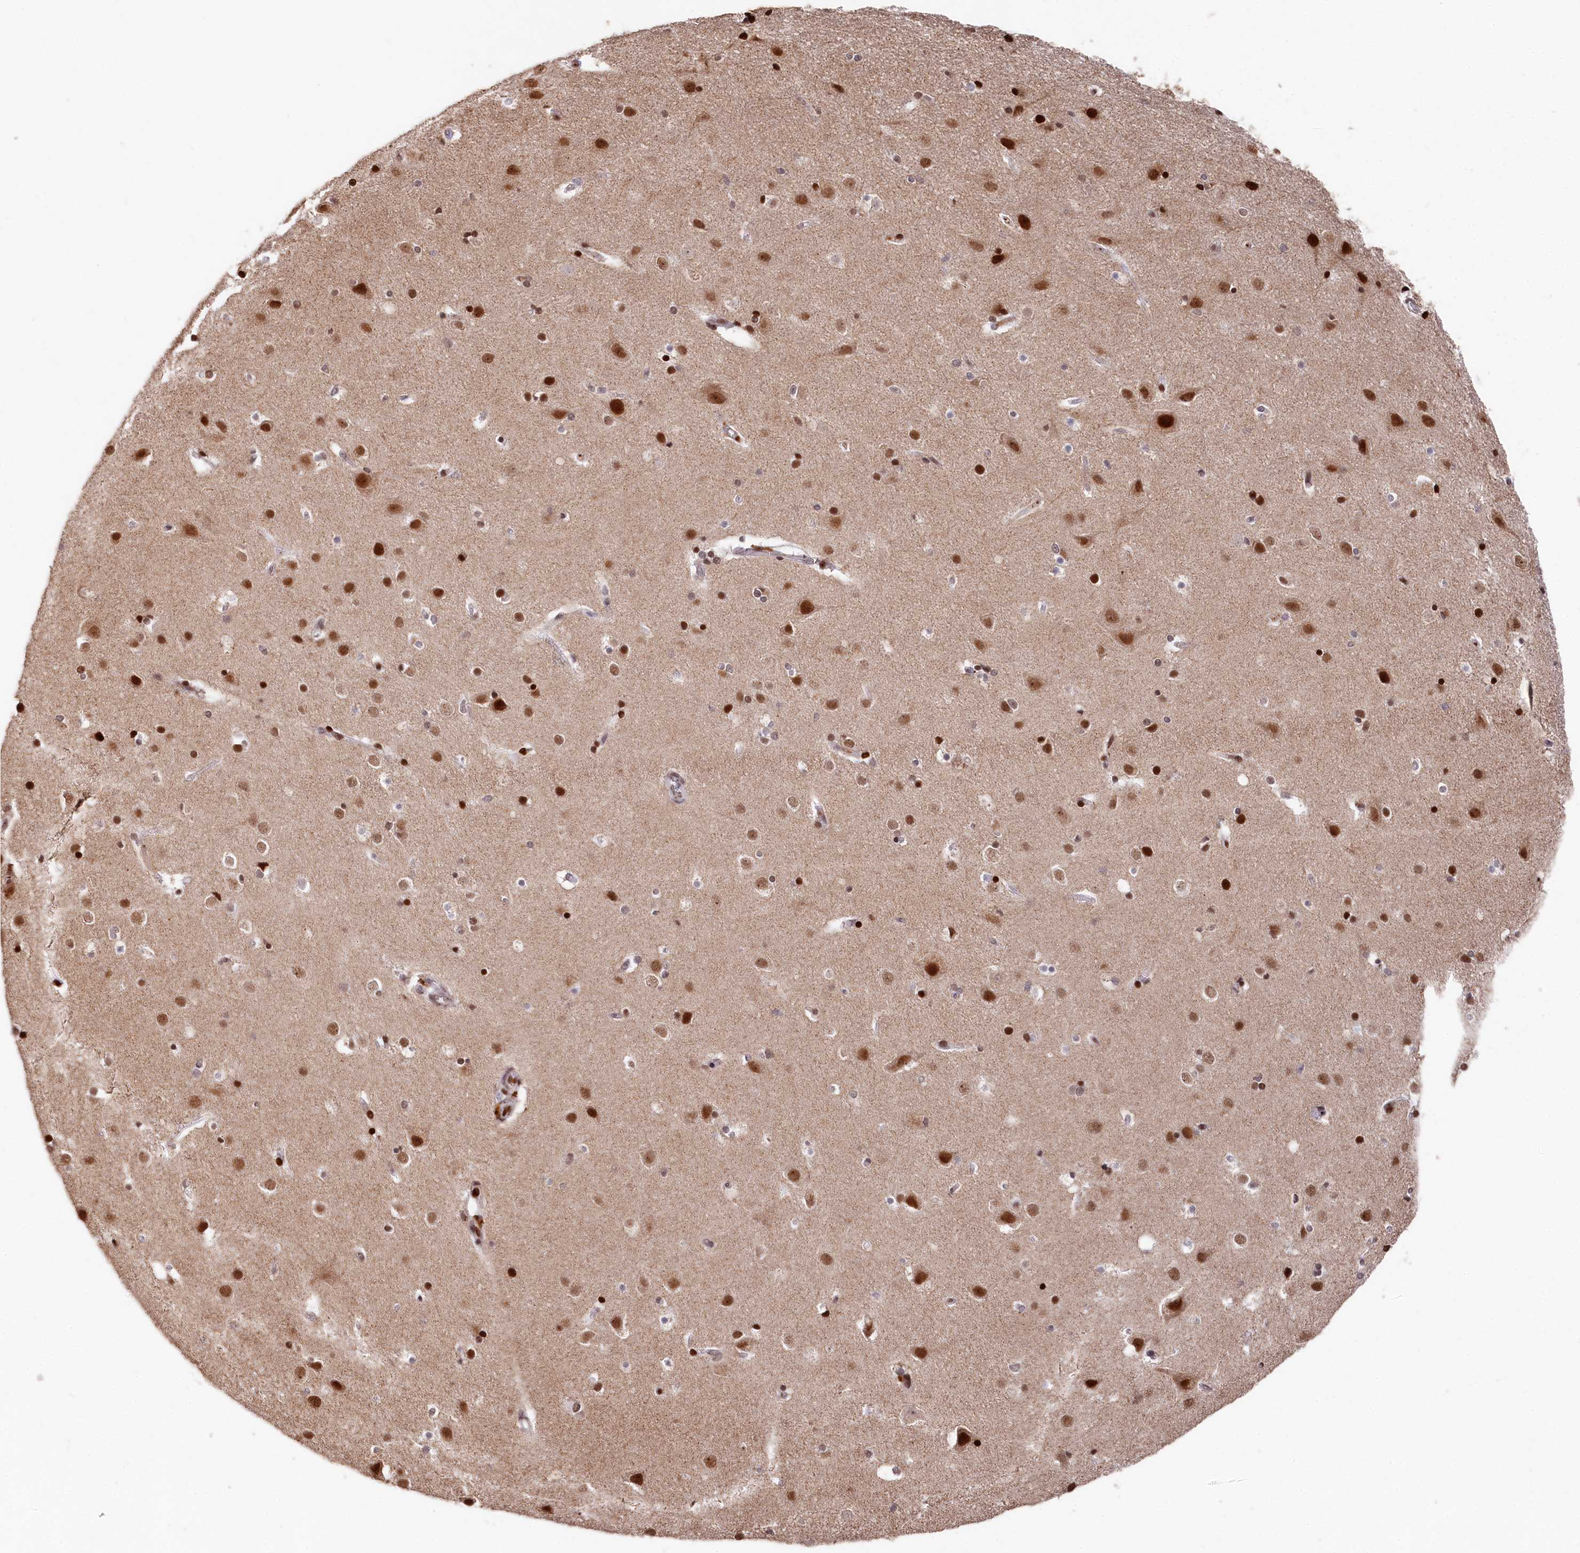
{"staining": {"intensity": "moderate", "quantity": ">75%", "location": "nuclear"}, "tissue": "cerebral cortex", "cell_type": "Endothelial cells", "image_type": "normal", "snomed": [{"axis": "morphology", "description": "Normal tissue, NOS"}, {"axis": "topography", "description": "Cerebral cortex"}], "caption": "IHC (DAB (3,3'-diaminobenzidine)) staining of benign human cerebral cortex exhibits moderate nuclear protein expression in about >75% of endothelial cells.", "gene": "MCF2L2", "patient": {"sex": "male", "age": 54}}